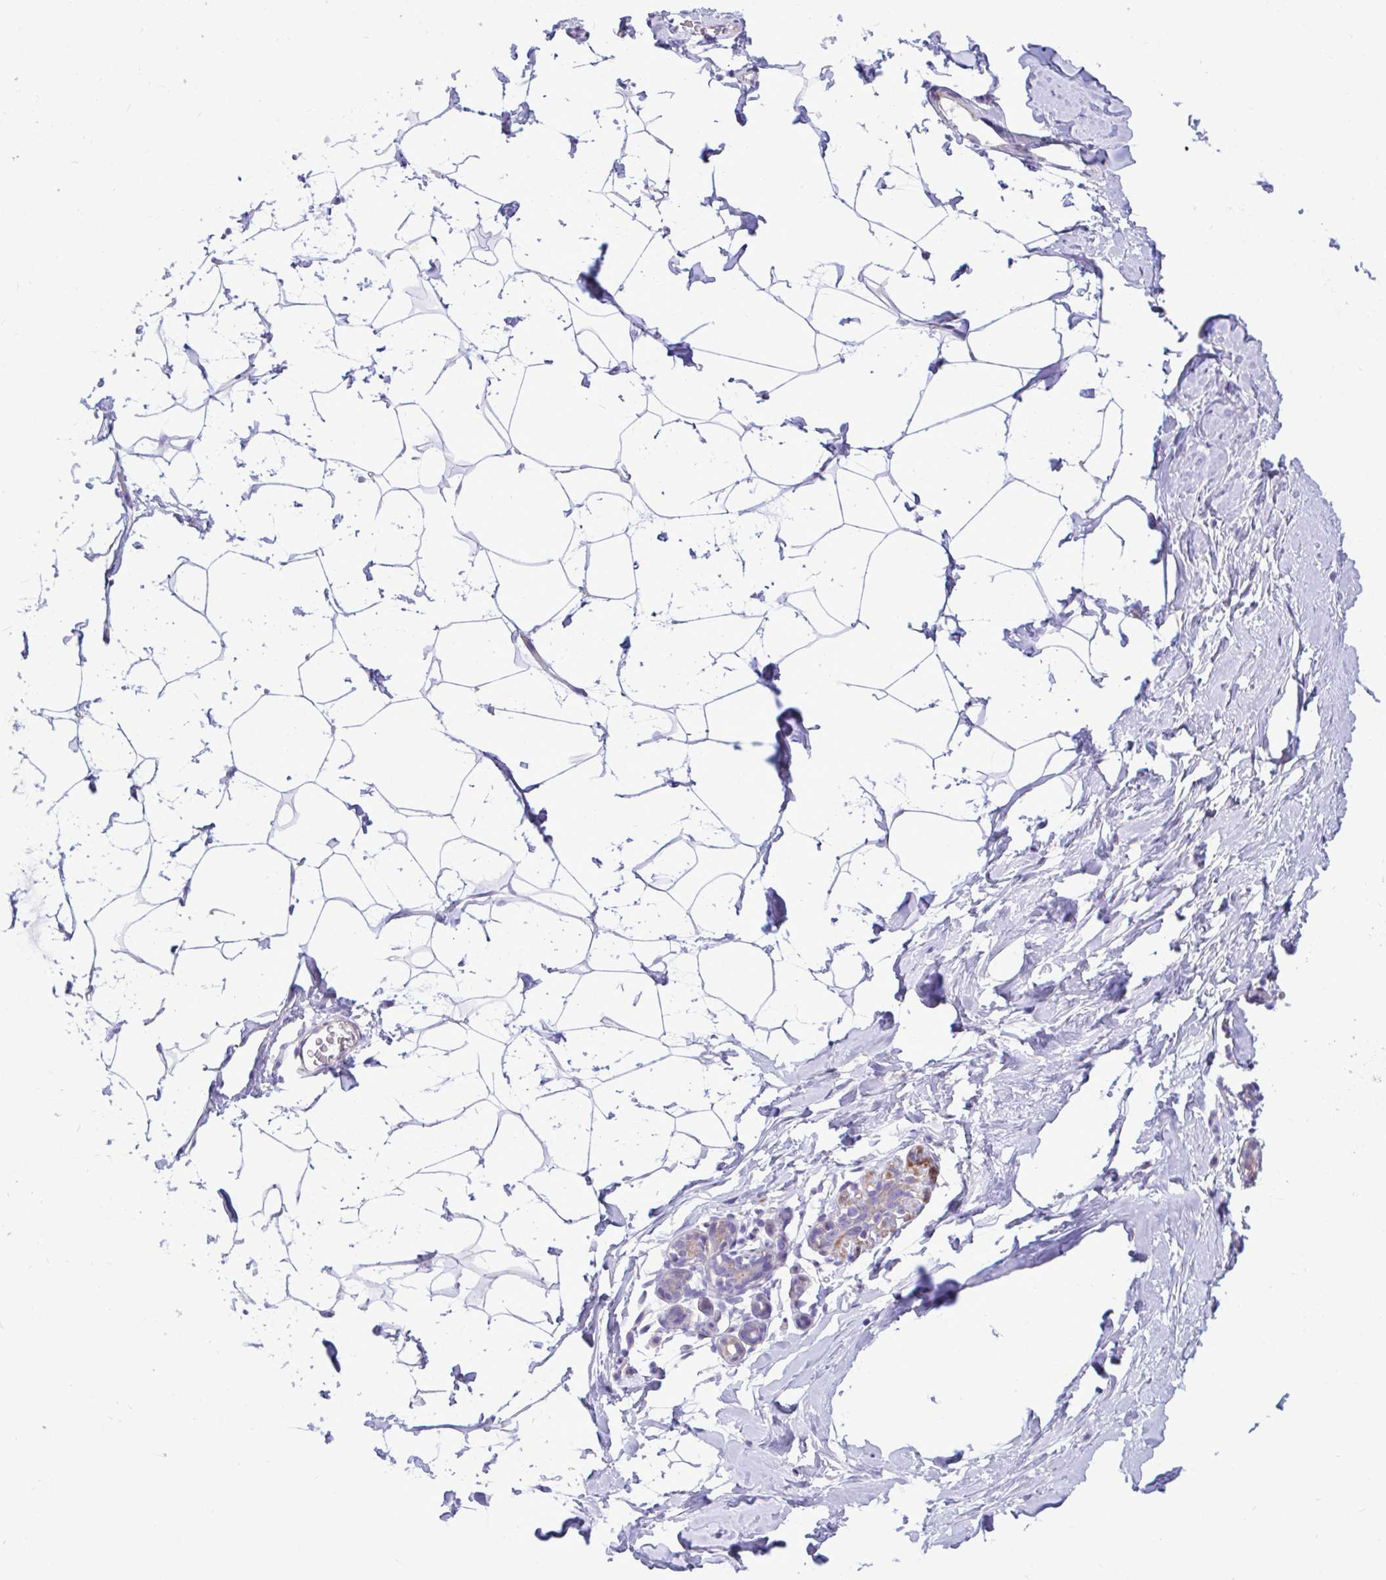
{"staining": {"intensity": "negative", "quantity": "none", "location": "none"}, "tissue": "breast", "cell_type": "Adipocytes", "image_type": "normal", "snomed": [{"axis": "morphology", "description": "Normal tissue, NOS"}, {"axis": "topography", "description": "Breast"}], "caption": "Adipocytes show no significant protein staining in benign breast.", "gene": "MRPS16", "patient": {"sex": "female", "age": 32}}